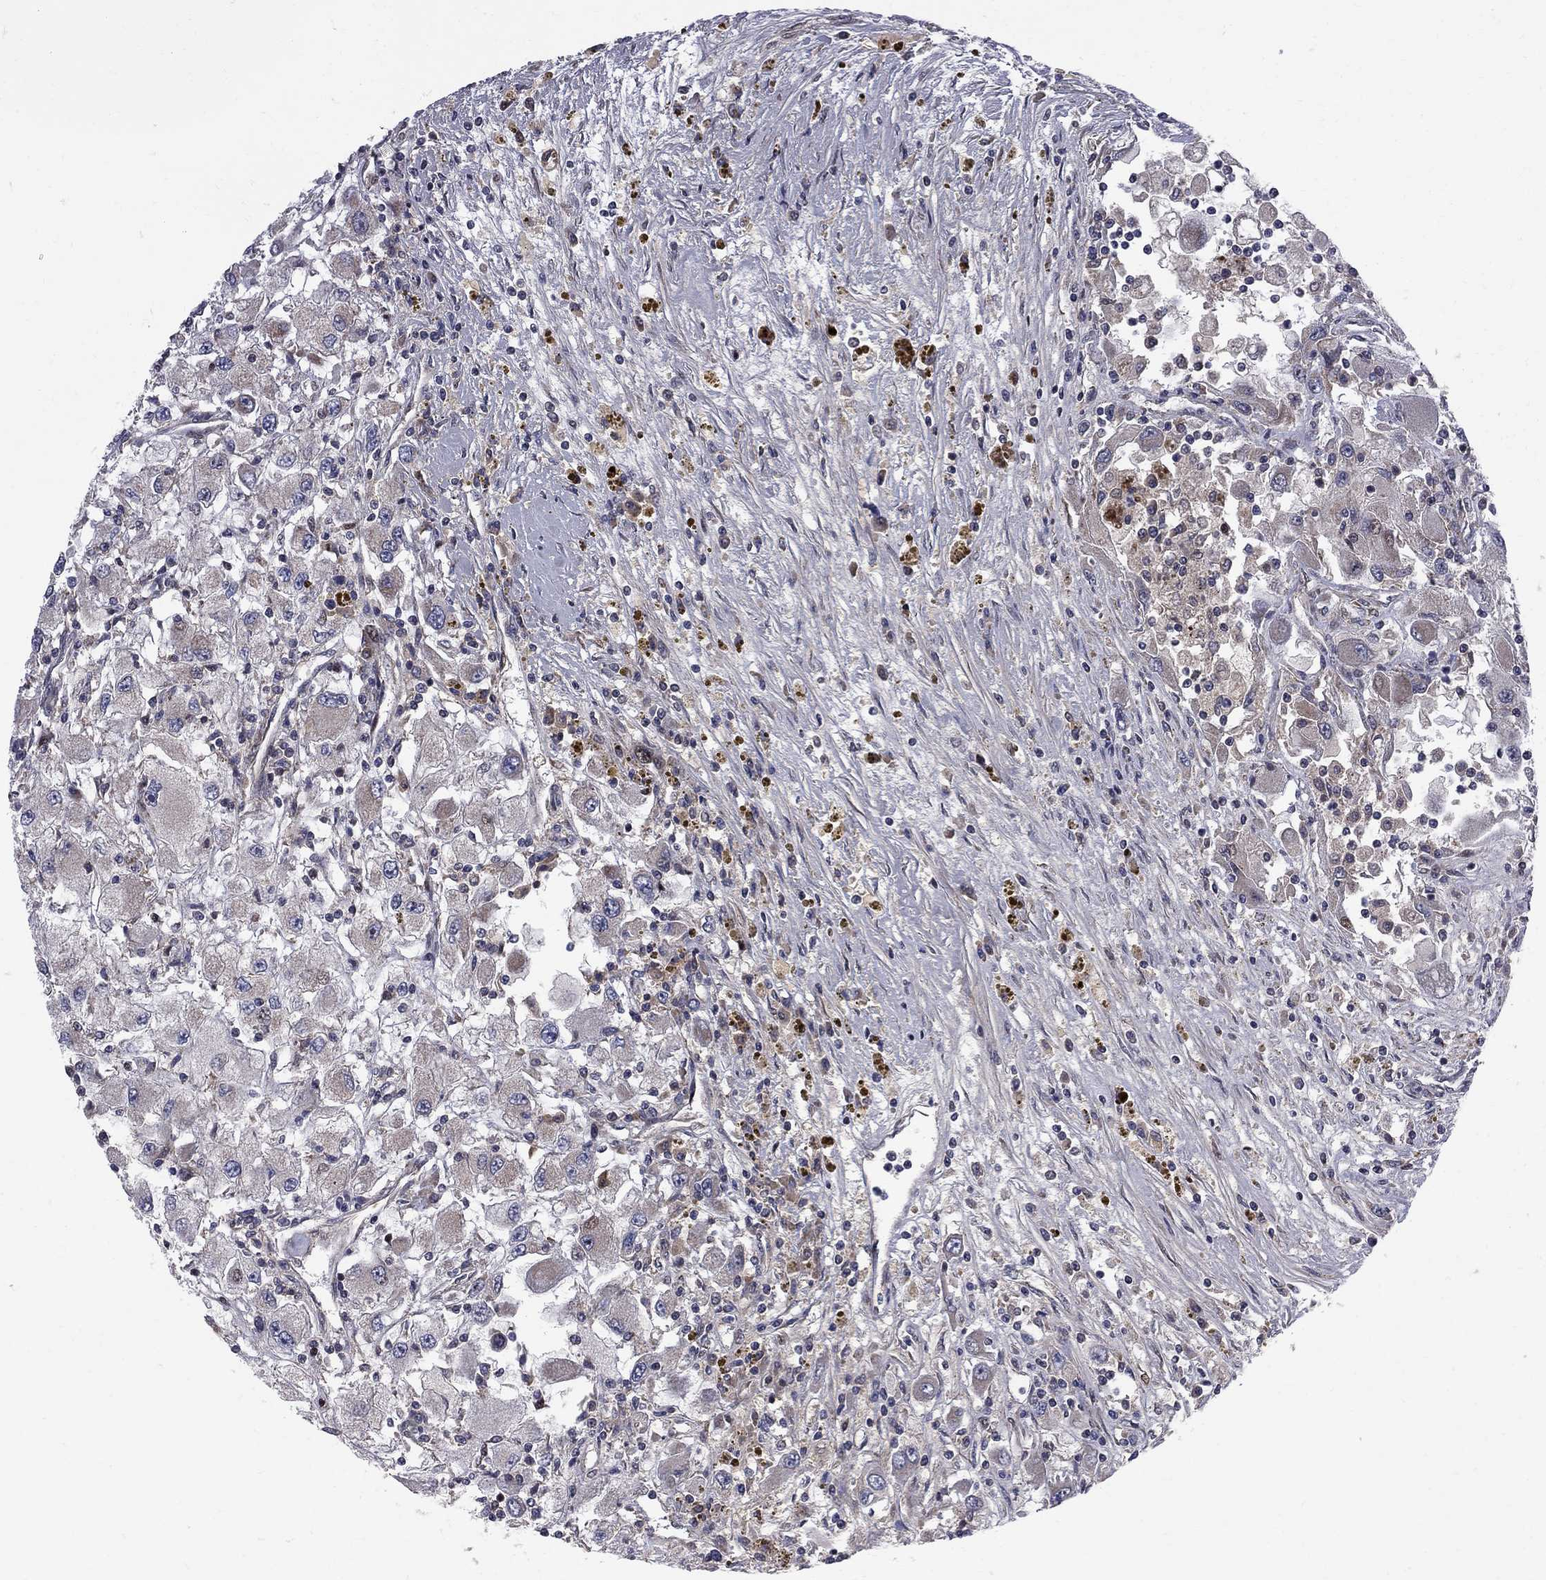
{"staining": {"intensity": "weak", "quantity": "<25%", "location": "cytoplasmic/membranous"}, "tissue": "renal cancer", "cell_type": "Tumor cells", "image_type": "cancer", "snomed": [{"axis": "morphology", "description": "Adenocarcinoma, NOS"}, {"axis": "topography", "description": "Kidney"}], "caption": "Protein analysis of renal cancer displays no significant positivity in tumor cells.", "gene": "CNOT11", "patient": {"sex": "female", "age": 67}}